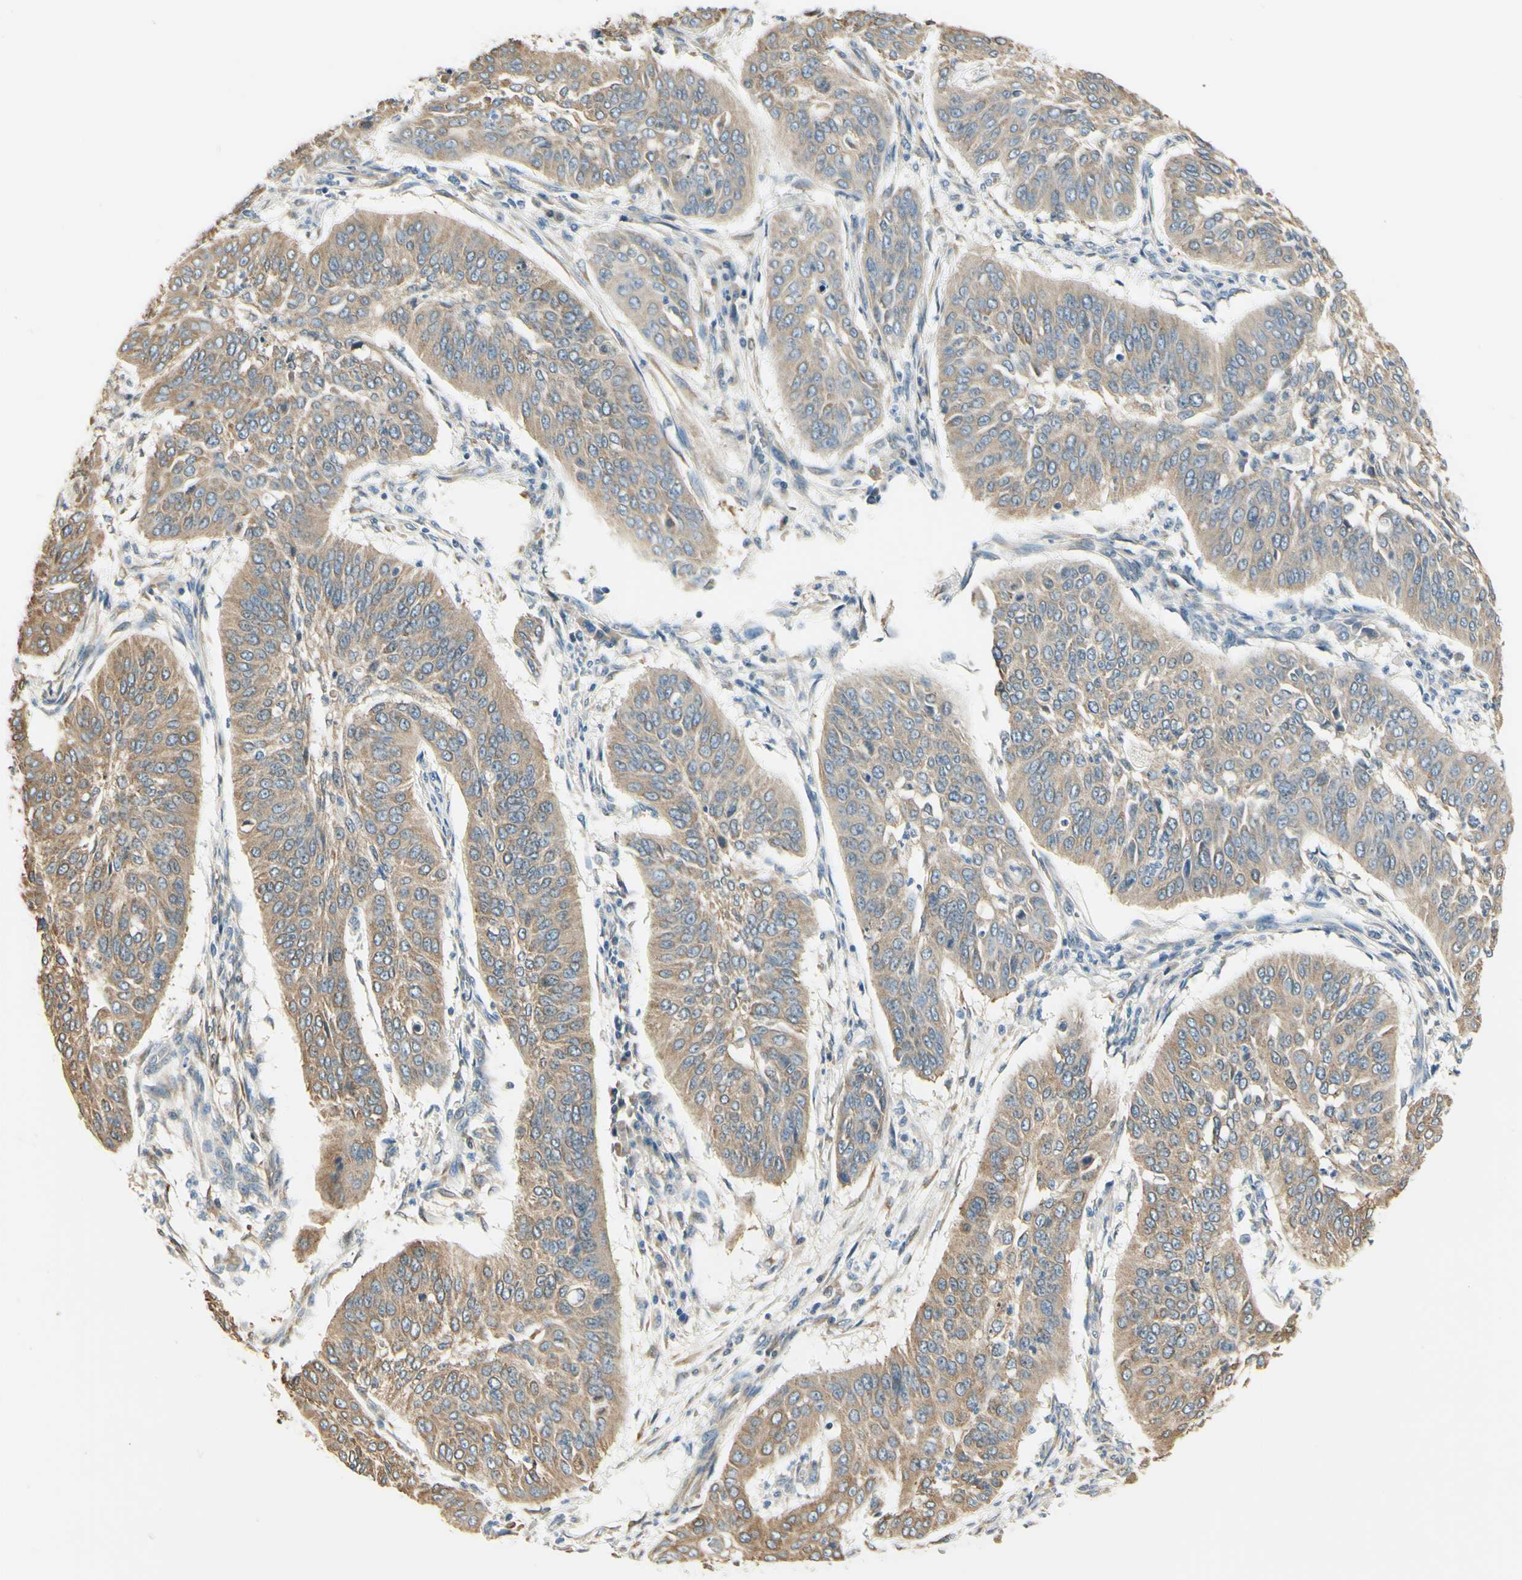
{"staining": {"intensity": "weak", "quantity": ">75%", "location": "cytoplasmic/membranous"}, "tissue": "cervical cancer", "cell_type": "Tumor cells", "image_type": "cancer", "snomed": [{"axis": "morphology", "description": "Normal tissue, NOS"}, {"axis": "morphology", "description": "Squamous cell carcinoma, NOS"}, {"axis": "topography", "description": "Cervix"}], "caption": "This is a photomicrograph of immunohistochemistry staining of squamous cell carcinoma (cervical), which shows weak expression in the cytoplasmic/membranous of tumor cells.", "gene": "IGDCC4", "patient": {"sex": "female", "age": 39}}